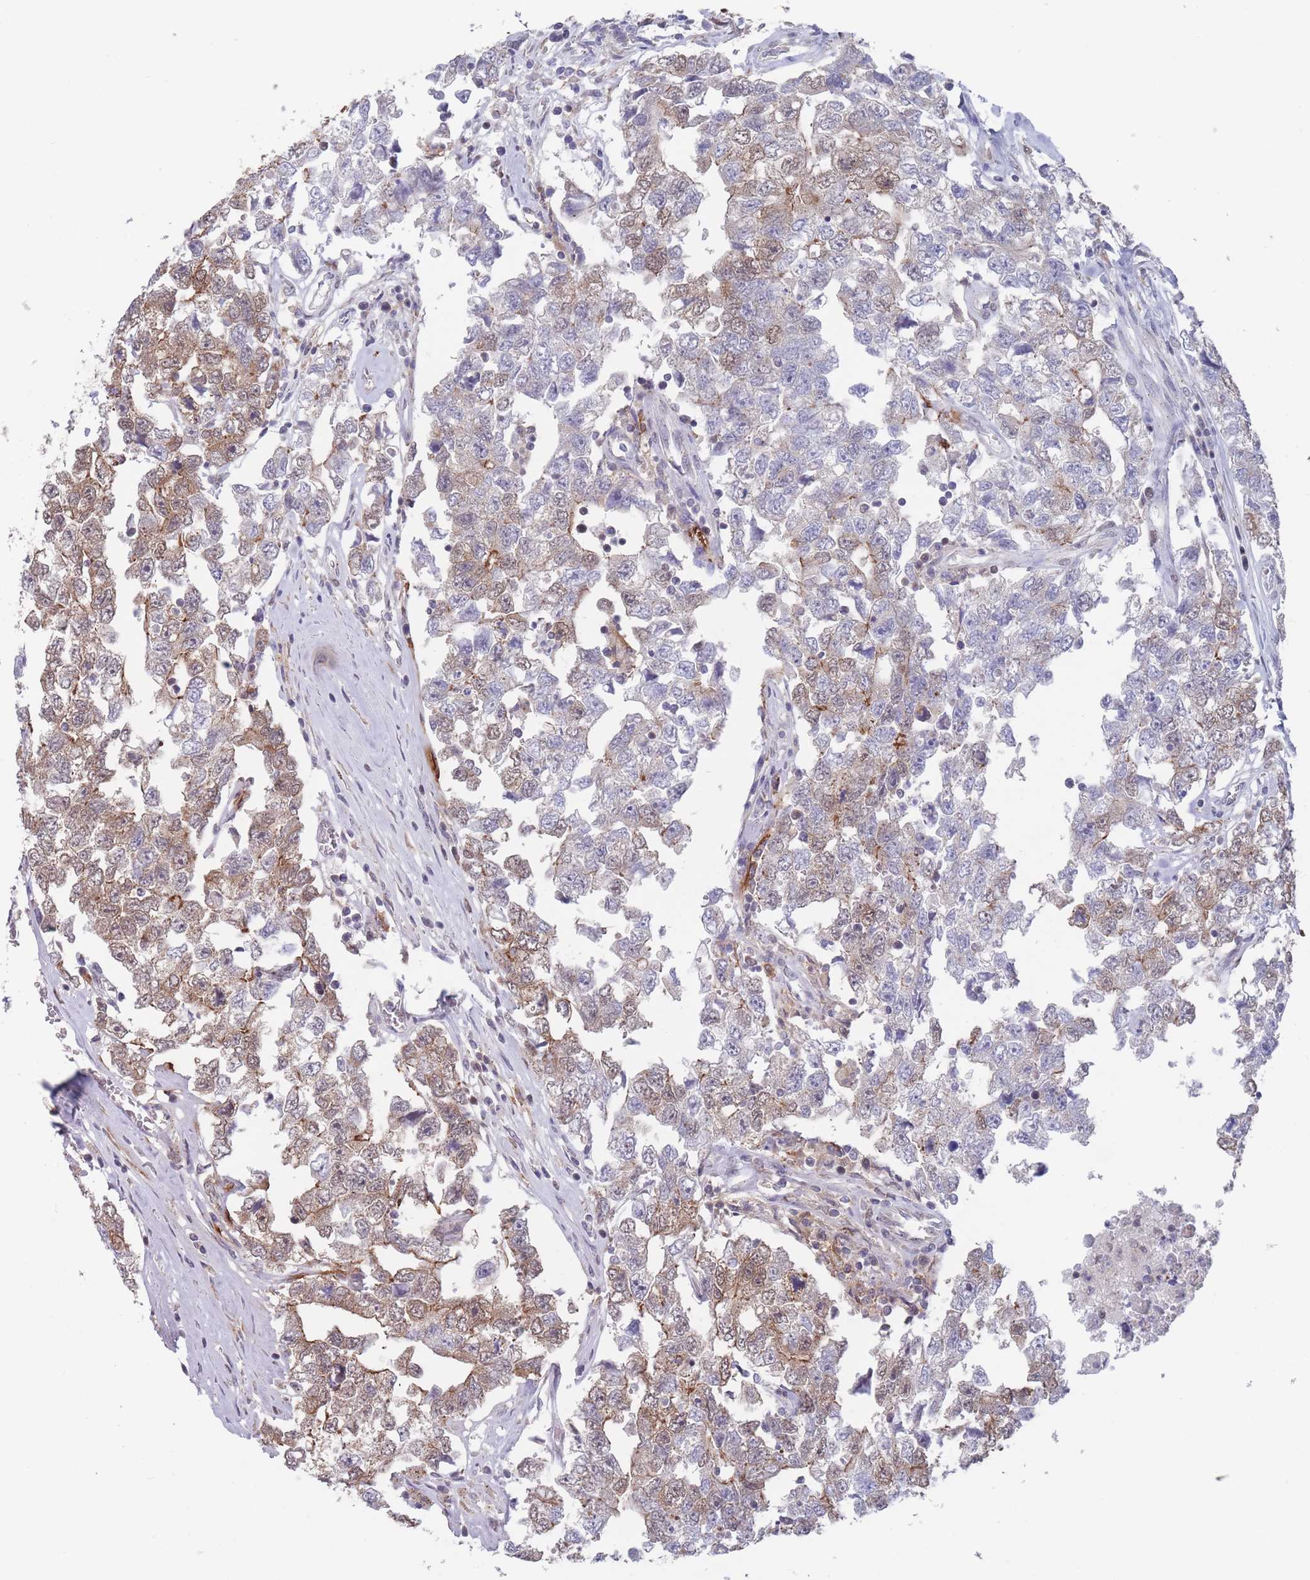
{"staining": {"intensity": "moderate", "quantity": "25%-75%", "location": "cytoplasmic/membranous"}, "tissue": "testis cancer", "cell_type": "Tumor cells", "image_type": "cancer", "snomed": [{"axis": "morphology", "description": "Carcinoma, Embryonal, NOS"}, {"axis": "topography", "description": "Testis"}], "caption": "Tumor cells show moderate cytoplasmic/membranous staining in about 25%-75% of cells in testis cancer. Using DAB (brown) and hematoxylin (blue) stains, captured at high magnification using brightfield microscopy.", "gene": "PEX7", "patient": {"sex": "male", "age": 22}}